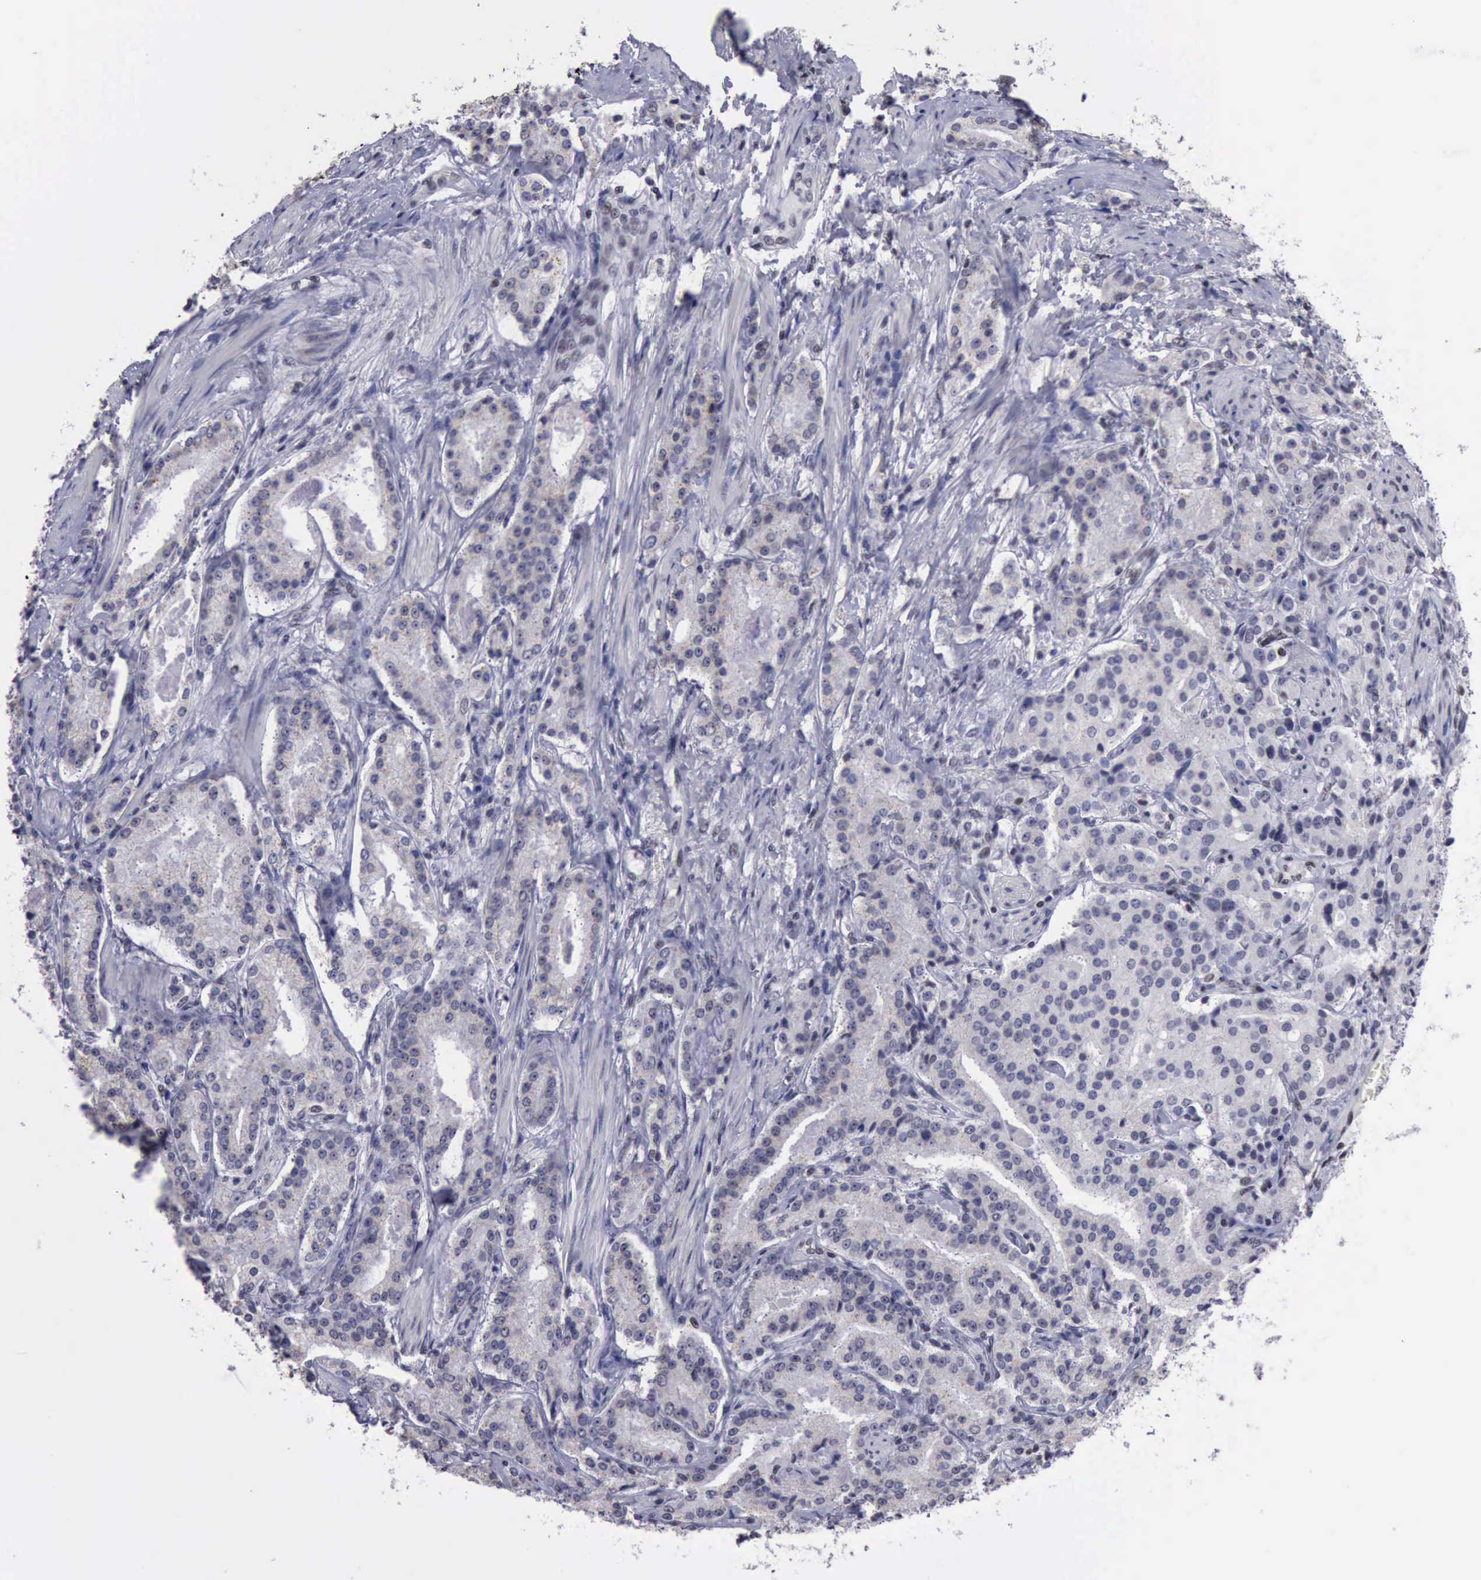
{"staining": {"intensity": "weak", "quantity": "25%-75%", "location": "nuclear"}, "tissue": "prostate cancer", "cell_type": "Tumor cells", "image_type": "cancer", "snomed": [{"axis": "morphology", "description": "Adenocarcinoma, Medium grade"}, {"axis": "topography", "description": "Prostate"}], "caption": "This image shows adenocarcinoma (medium-grade) (prostate) stained with immunohistochemistry to label a protein in brown. The nuclear of tumor cells show weak positivity for the protein. Nuclei are counter-stained blue.", "gene": "YY1", "patient": {"sex": "male", "age": 72}}